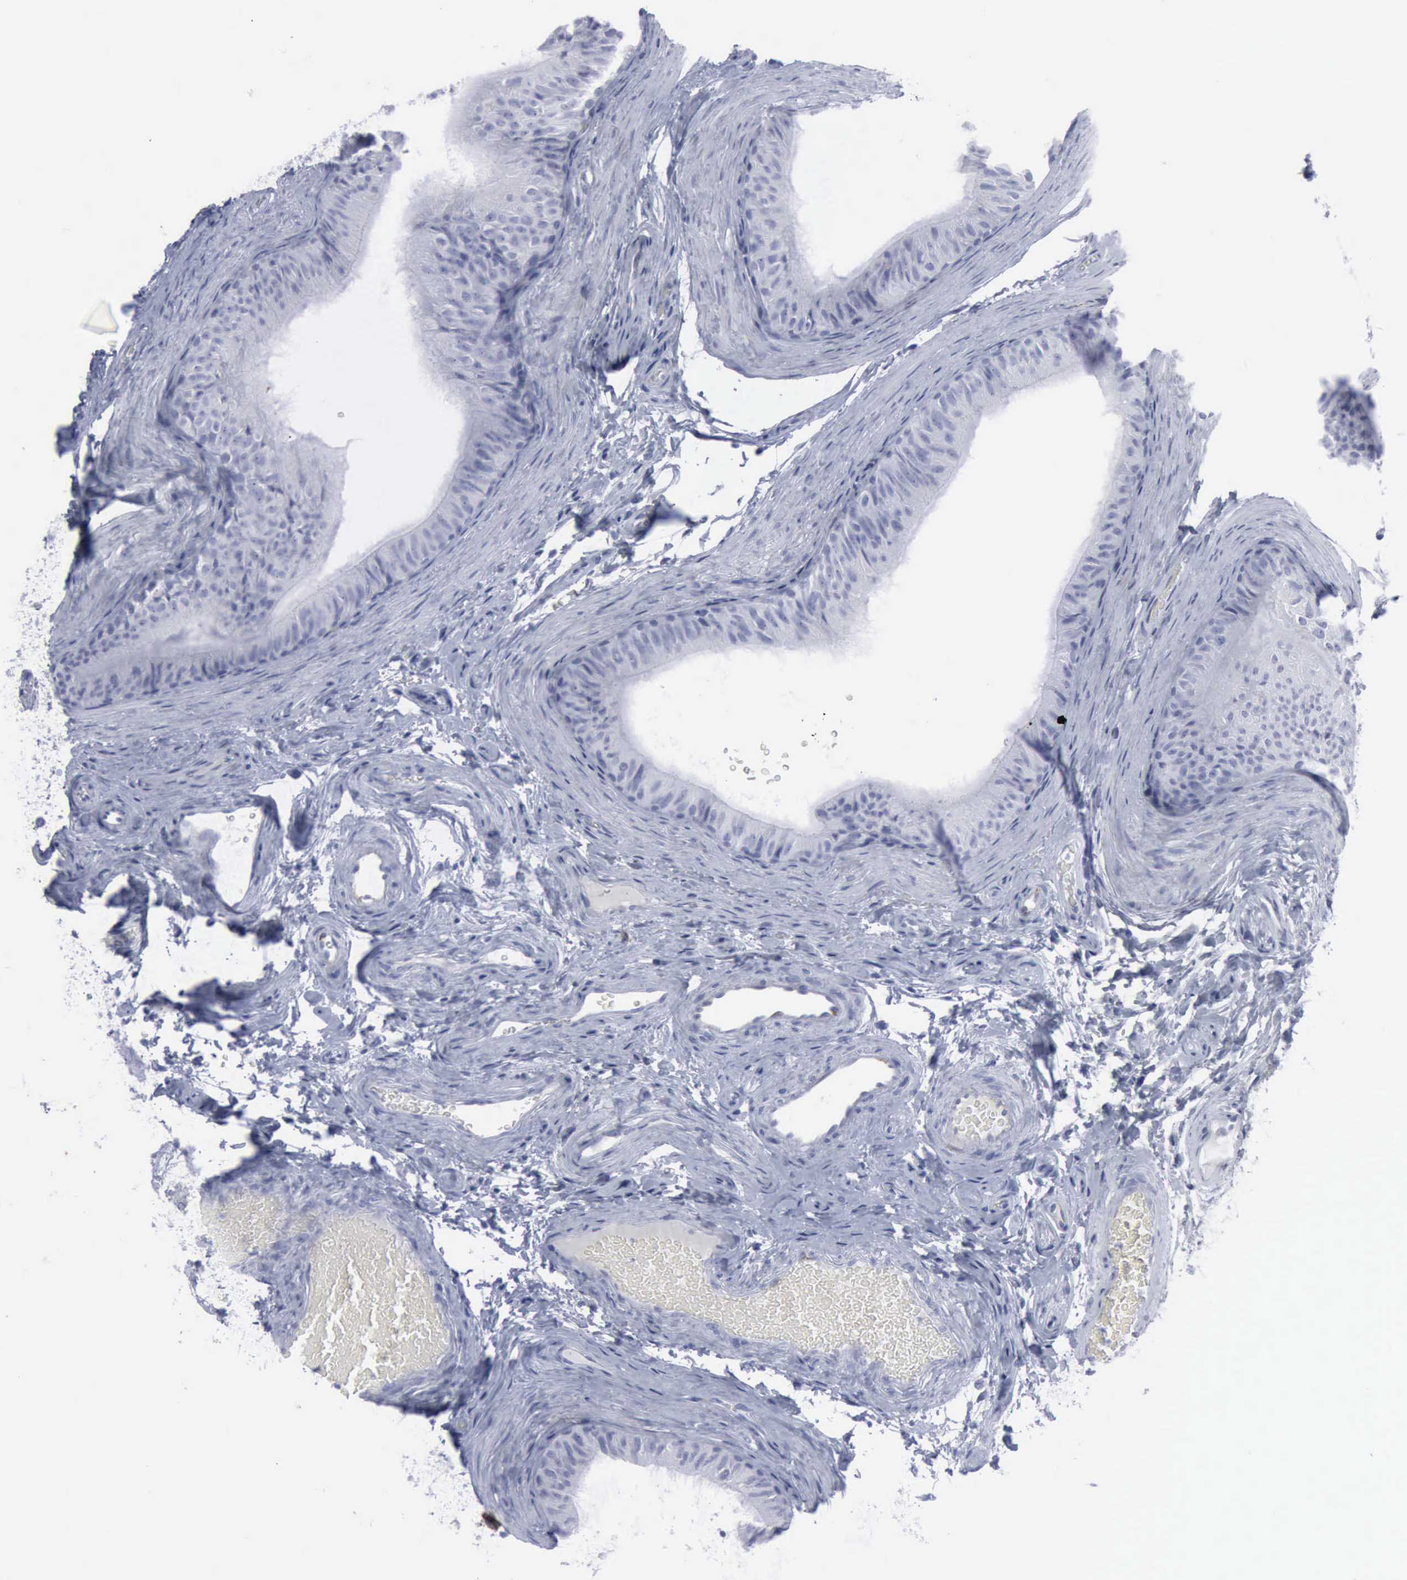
{"staining": {"intensity": "negative", "quantity": "none", "location": "none"}, "tissue": "epididymis", "cell_type": "Glandular cells", "image_type": "normal", "snomed": [{"axis": "morphology", "description": "Normal tissue, NOS"}, {"axis": "topography", "description": "Testis"}, {"axis": "topography", "description": "Epididymis"}], "caption": "The micrograph displays no significant staining in glandular cells of epididymis.", "gene": "VCAM1", "patient": {"sex": "male", "age": 36}}